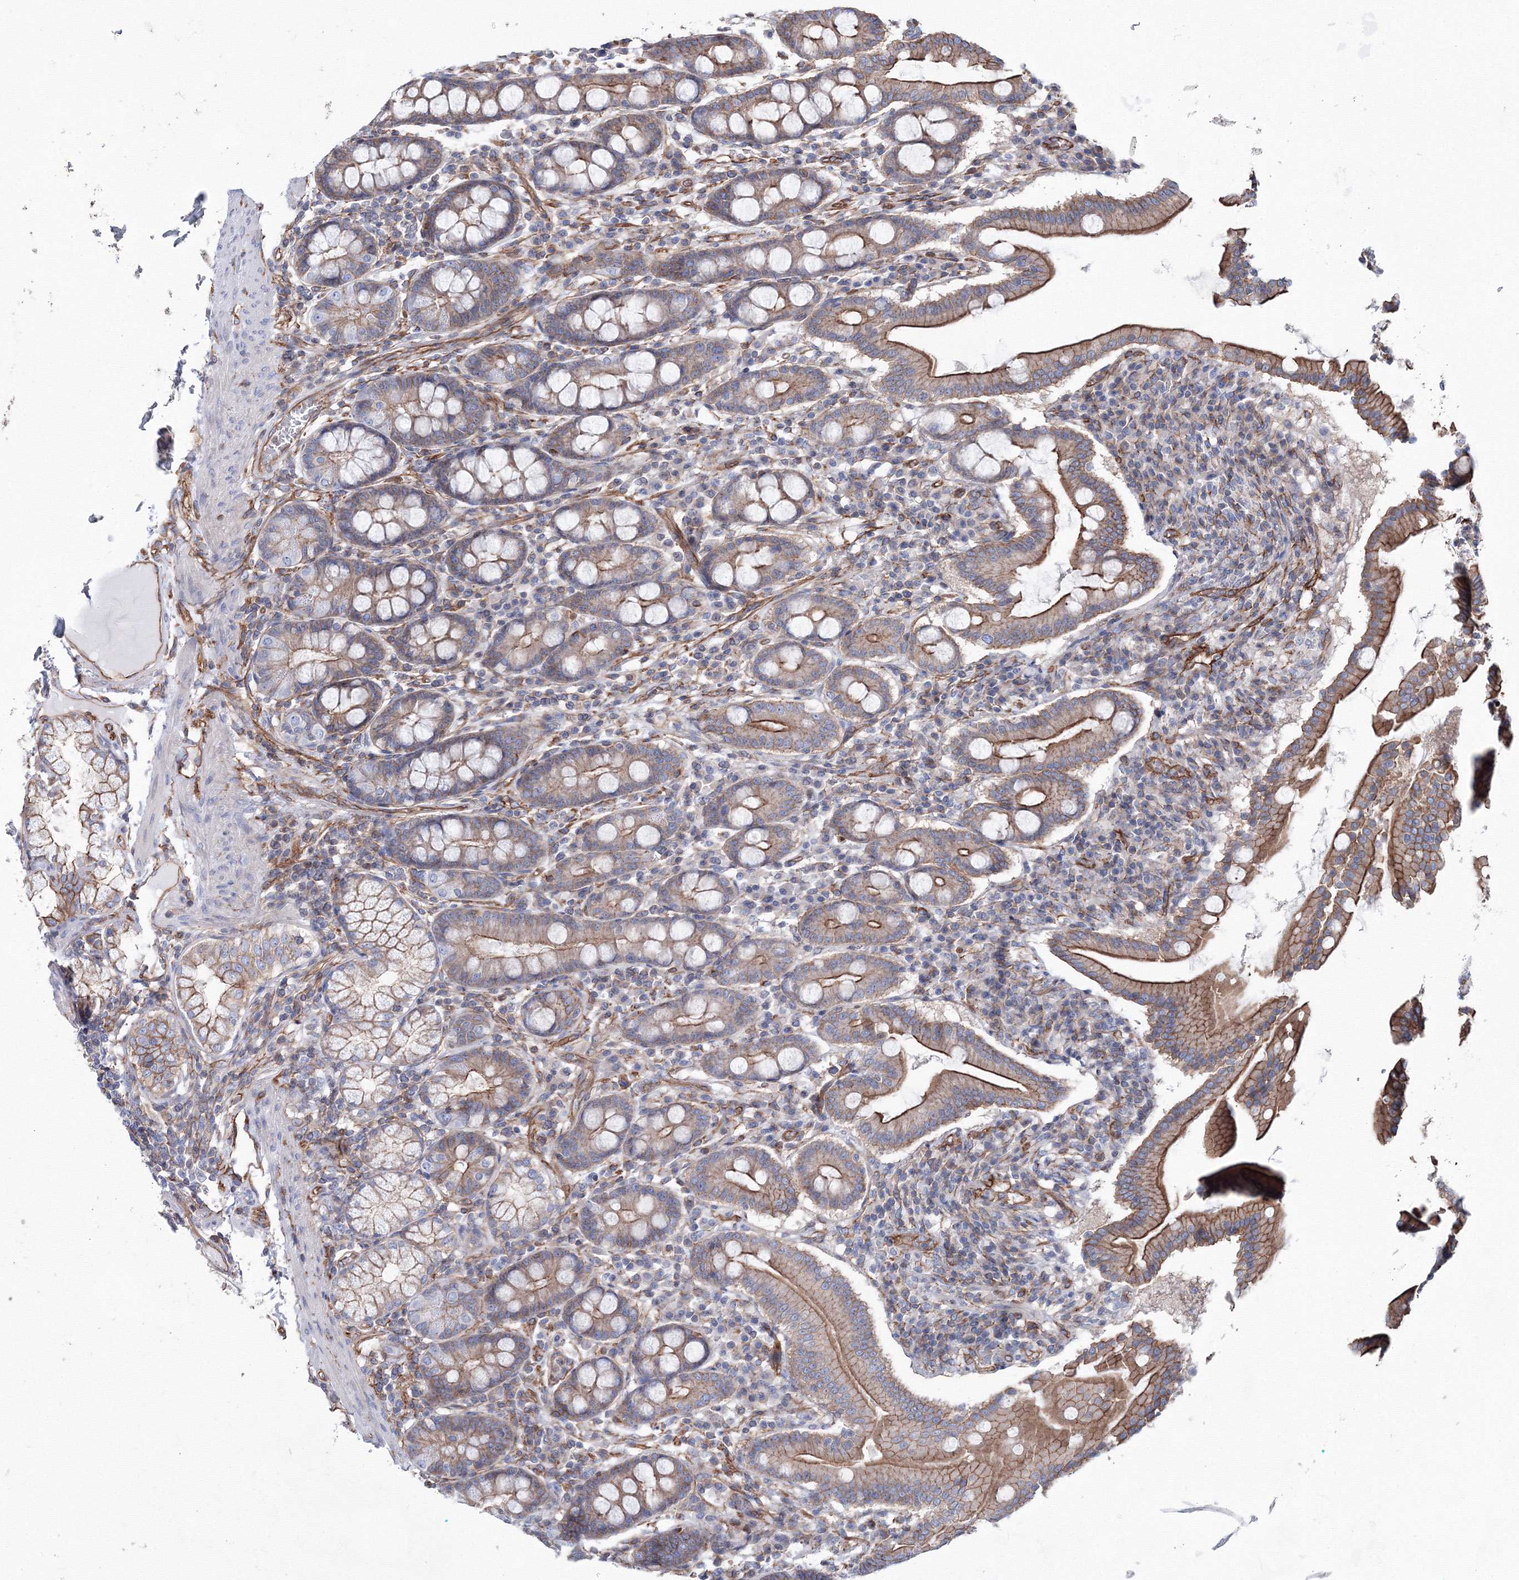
{"staining": {"intensity": "moderate", "quantity": ">75%", "location": "cytoplasmic/membranous"}, "tissue": "duodenum", "cell_type": "Glandular cells", "image_type": "normal", "snomed": [{"axis": "morphology", "description": "Normal tissue, NOS"}, {"axis": "topography", "description": "Duodenum"}], "caption": "Immunohistochemical staining of normal human duodenum reveals >75% levels of moderate cytoplasmic/membranous protein expression in about >75% of glandular cells.", "gene": "ANKRD37", "patient": {"sex": "male", "age": 50}}